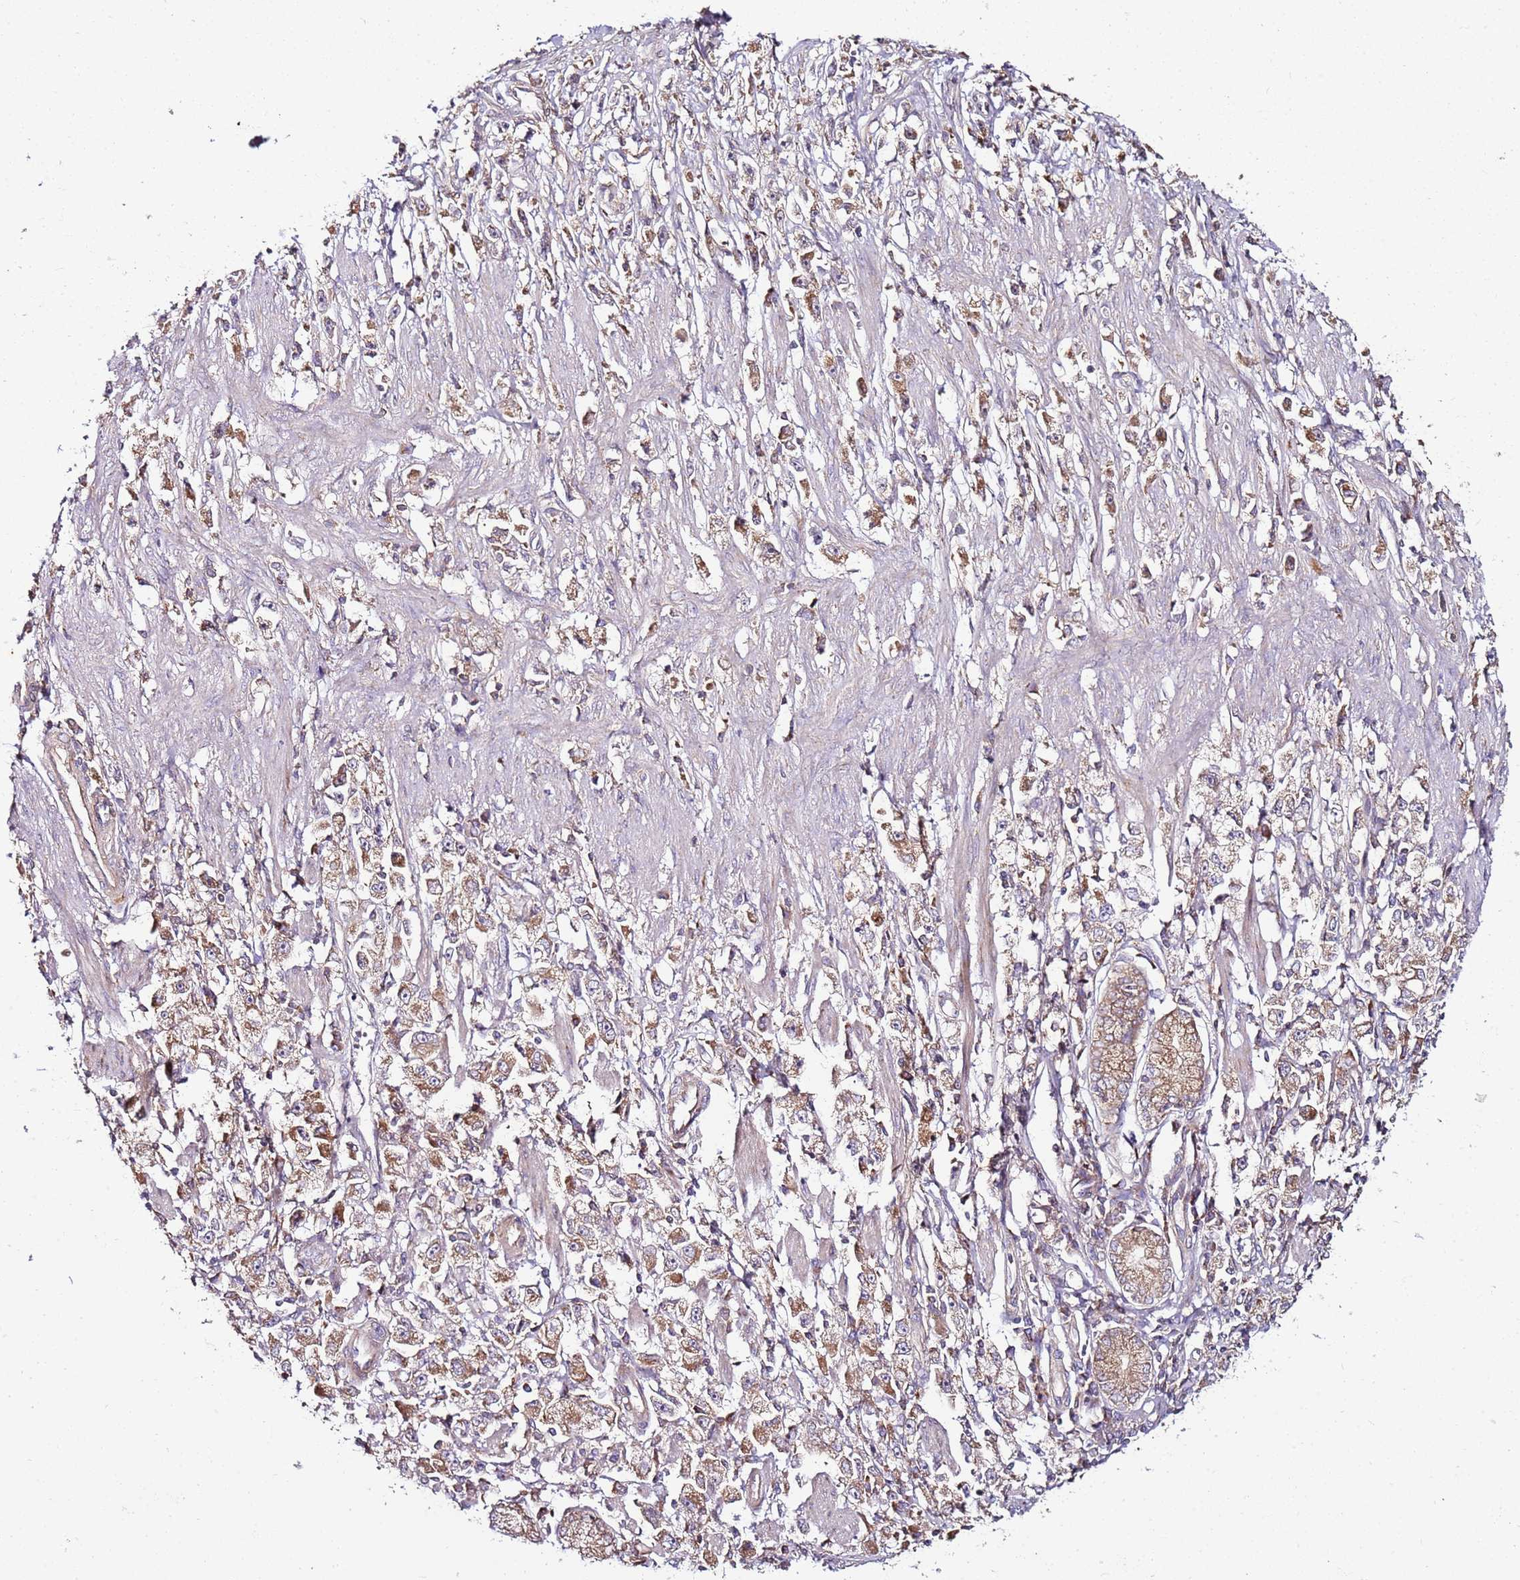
{"staining": {"intensity": "moderate", "quantity": ">75%", "location": "cytoplasmic/membranous"}, "tissue": "stomach cancer", "cell_type": "Tumor cells", "image_type": "cancer", "snomed": [{"axis": "morphology", "description": "Adenocarcinoma, NOS"}, {"axis": "topography", "description": "Stomach"}], "caption": "Brown immunohistochemical staining in human stomach cancer (adenocarcinoma) shows moderate cytoplasmic/membranous positivity in approximately >75% of tumor cells. The staining is performed using DAB (3,3'-diaminobenzidine) brown chromogen to label protein expression. The nuclei are counter-stained blue using hematoxylin.", "gene": "KRTAP21-3", "patient": {"sex": "female", "age": 59}}